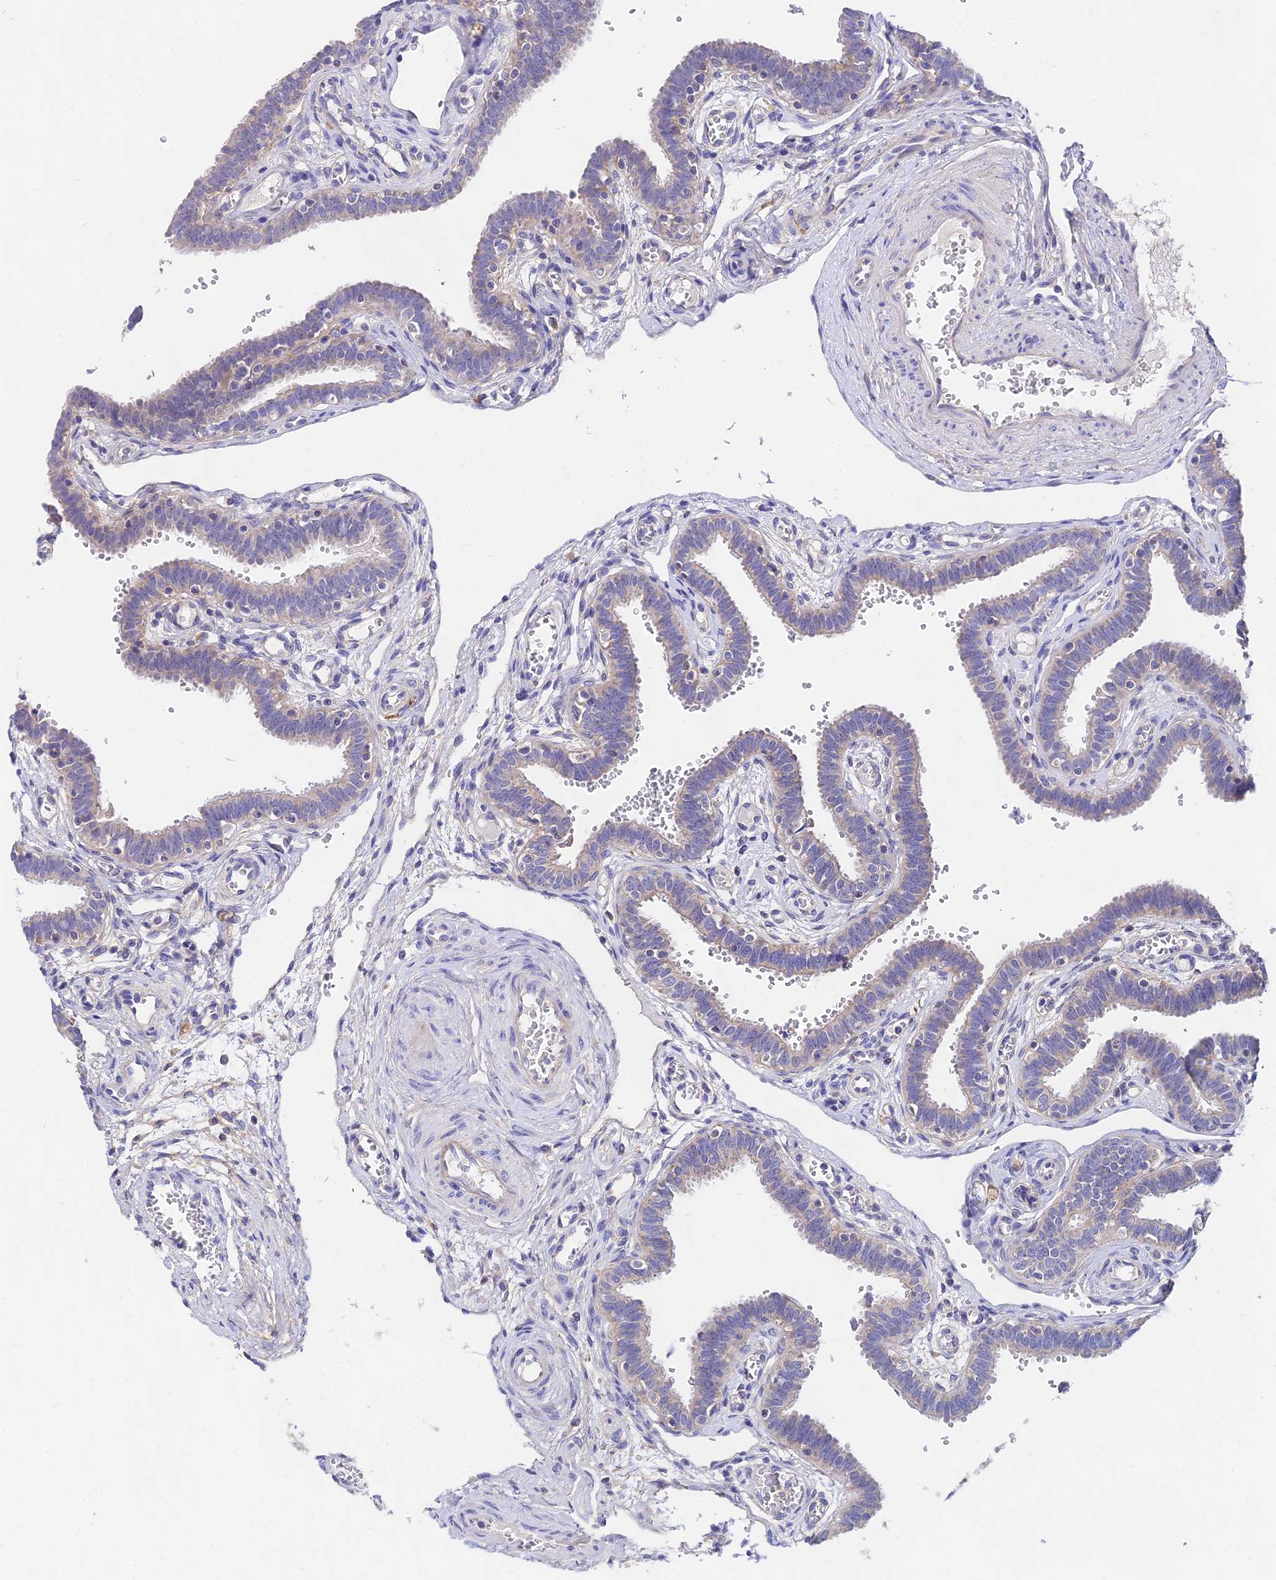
{"staining": {"intensity": "moderate", "quantity": "<25%", "location": "cytoplasmic/membranous"}, "tissue": "fallopian tube", "cell_type": "Glandular cells", "image_type": "normal", "snomed": [{"axis": "morphology", "description": "Normal tissue, NOS"}, {"axis": "topography", "description": "Fallopian tube"}, {"axis": "topography", "description": "Placenta"}], "caption": "Immunohistochemical staining of unremarkable fallopian tube demonstrates <25% levels of moderate cytoplasmic/membranous protein staining in about <25% of glandular cells. The staining is performed using DAB (3,3'-diaminobenzidine) brown chromogen to label protein expression. The nuclei are counter-stained blue using hematoxylin.", "gene": "PPP2R2A", "patient": {"sex": "female", "age": 32}}